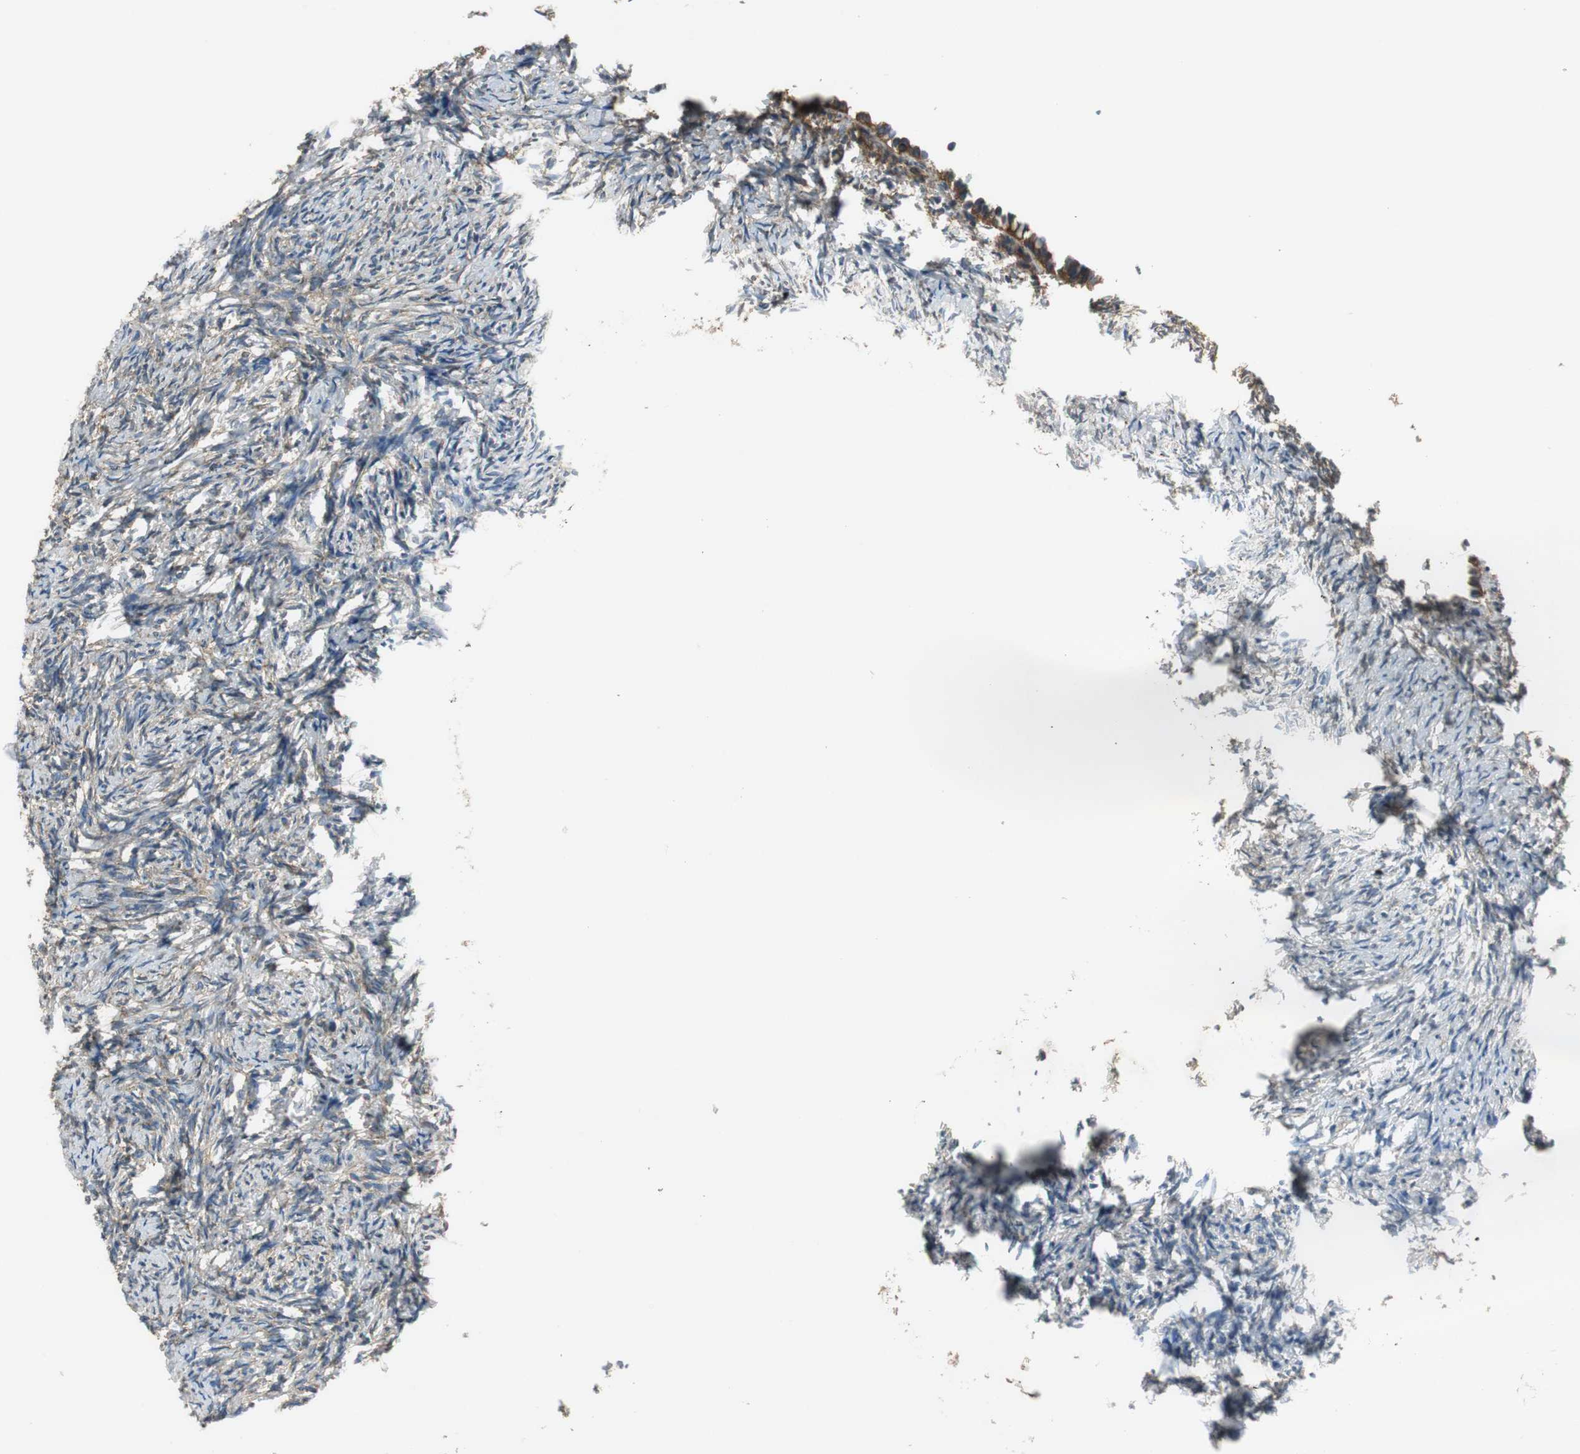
{"staining": {"intensity": "weak", "quantity": "25%-75%", "location": "cytoplasmic/membranous"}, "tissue": "ovary", "cell_type": "Ovarian stroma cells", "image_type": "normal", "snomed": [{"axis": "morphology", "description": "Normal tissue, NOS"}, {"axis": "topography", "description": "Ovary"}], "caption": "Immunohistochemical staining of unremarkable ovary demonstrates weak cytoplasmic/membranous protein expression in about 25%-75% of ovarian stroma cells.", "gene": "CNOT3", "patient": {"sex": "female", "age": 60}}